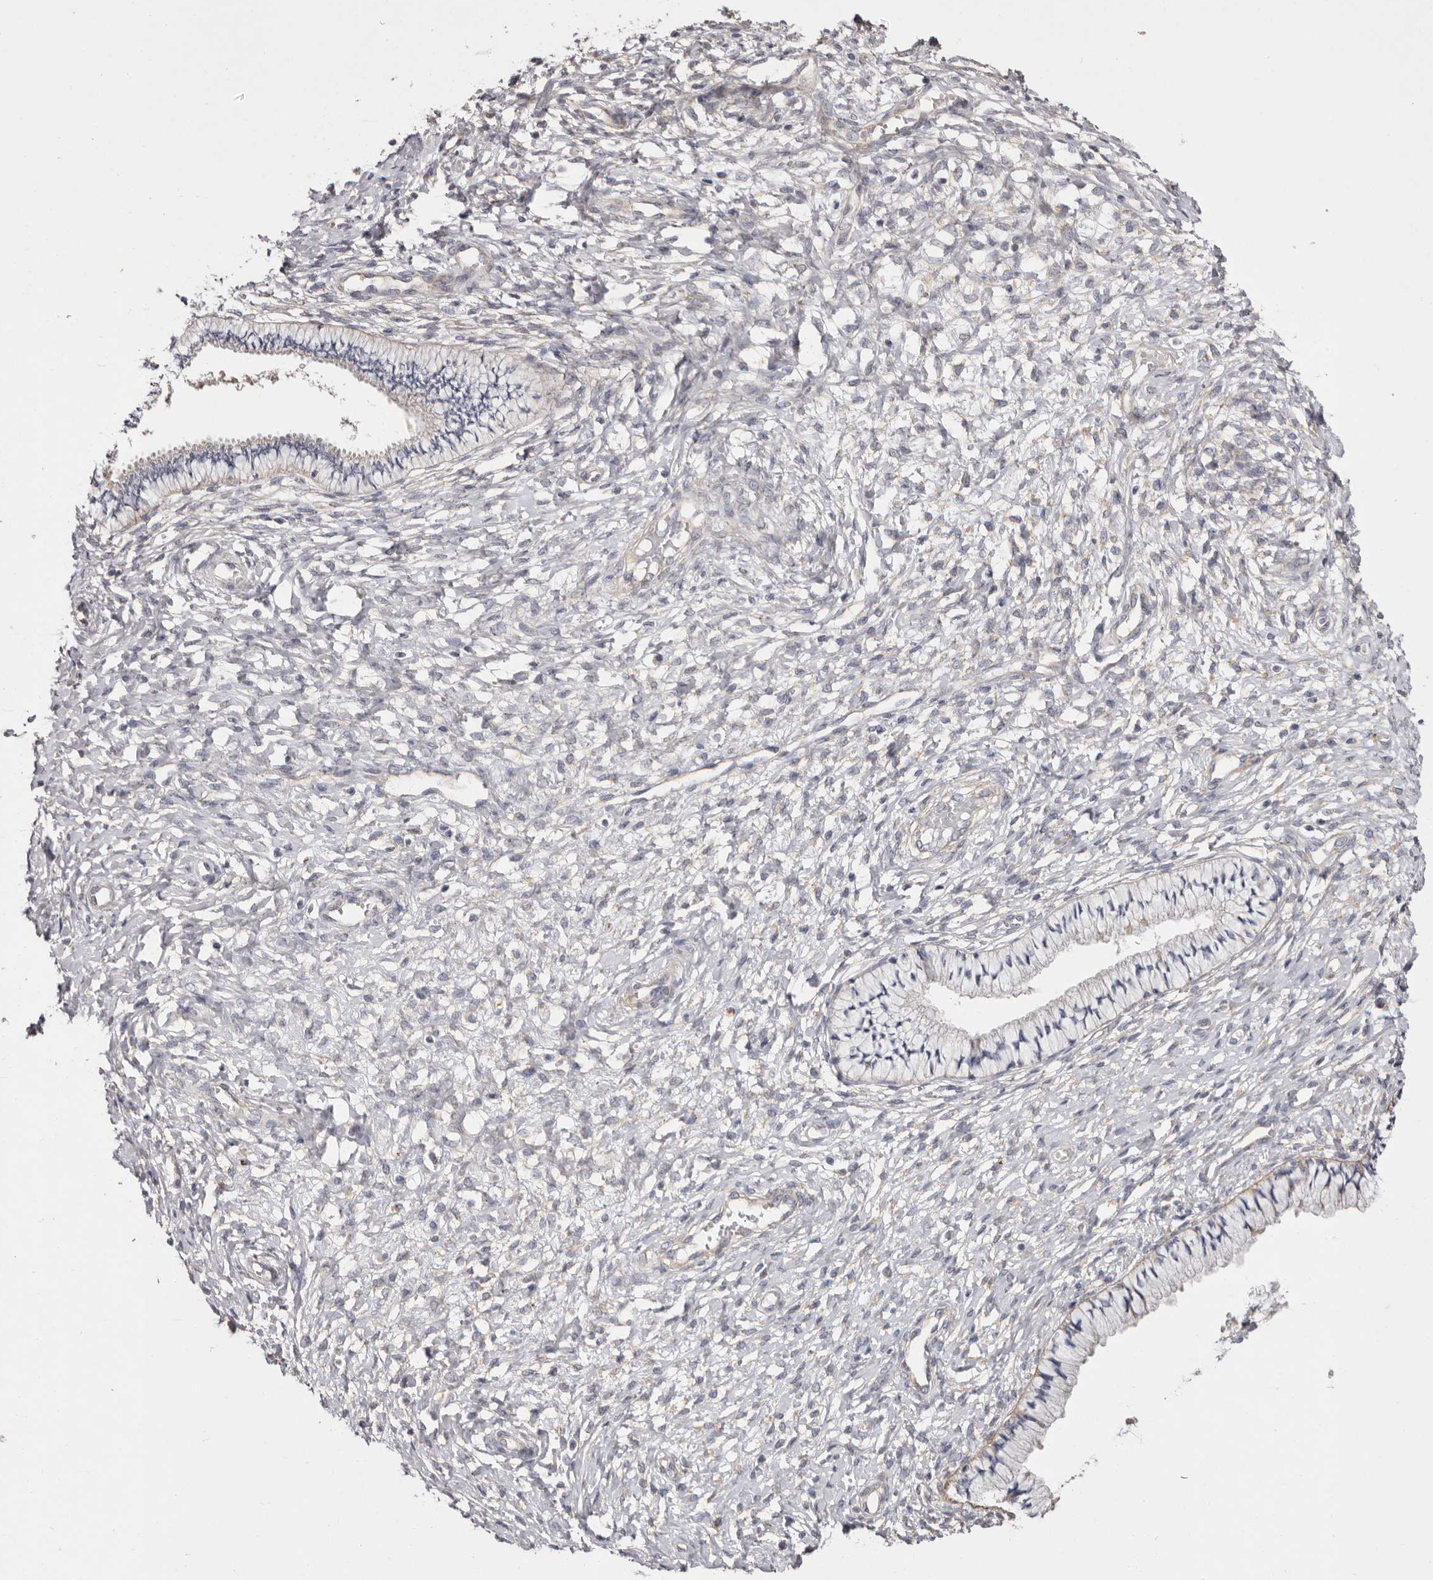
{"staining": {"intensity": "moderate", "quantity": "<25%", "location": "cytoplasmic/membranous"}, "tissue": "cervix", "cell_type": "Glandular cells", "image_type": "normal", "snomed": [{"axis": "morphology", "description": "Normal tissue, NOS"}, {"axis": "topography", "description": "Cervix"}], "caption": "Protein staining exhibits moderate cytoplasmic/membranous positivity in about <25% of glandular cells in normal cervix. The staining was performed using DAB (3,3'-diaminobenzidine) to visualize the protein expression in brown, while the nuclei were stained in blue with hematoxylin (Magnification: 20x).", "gene": "FAM167B", "patient": {"sex": "female", "age": 36}}